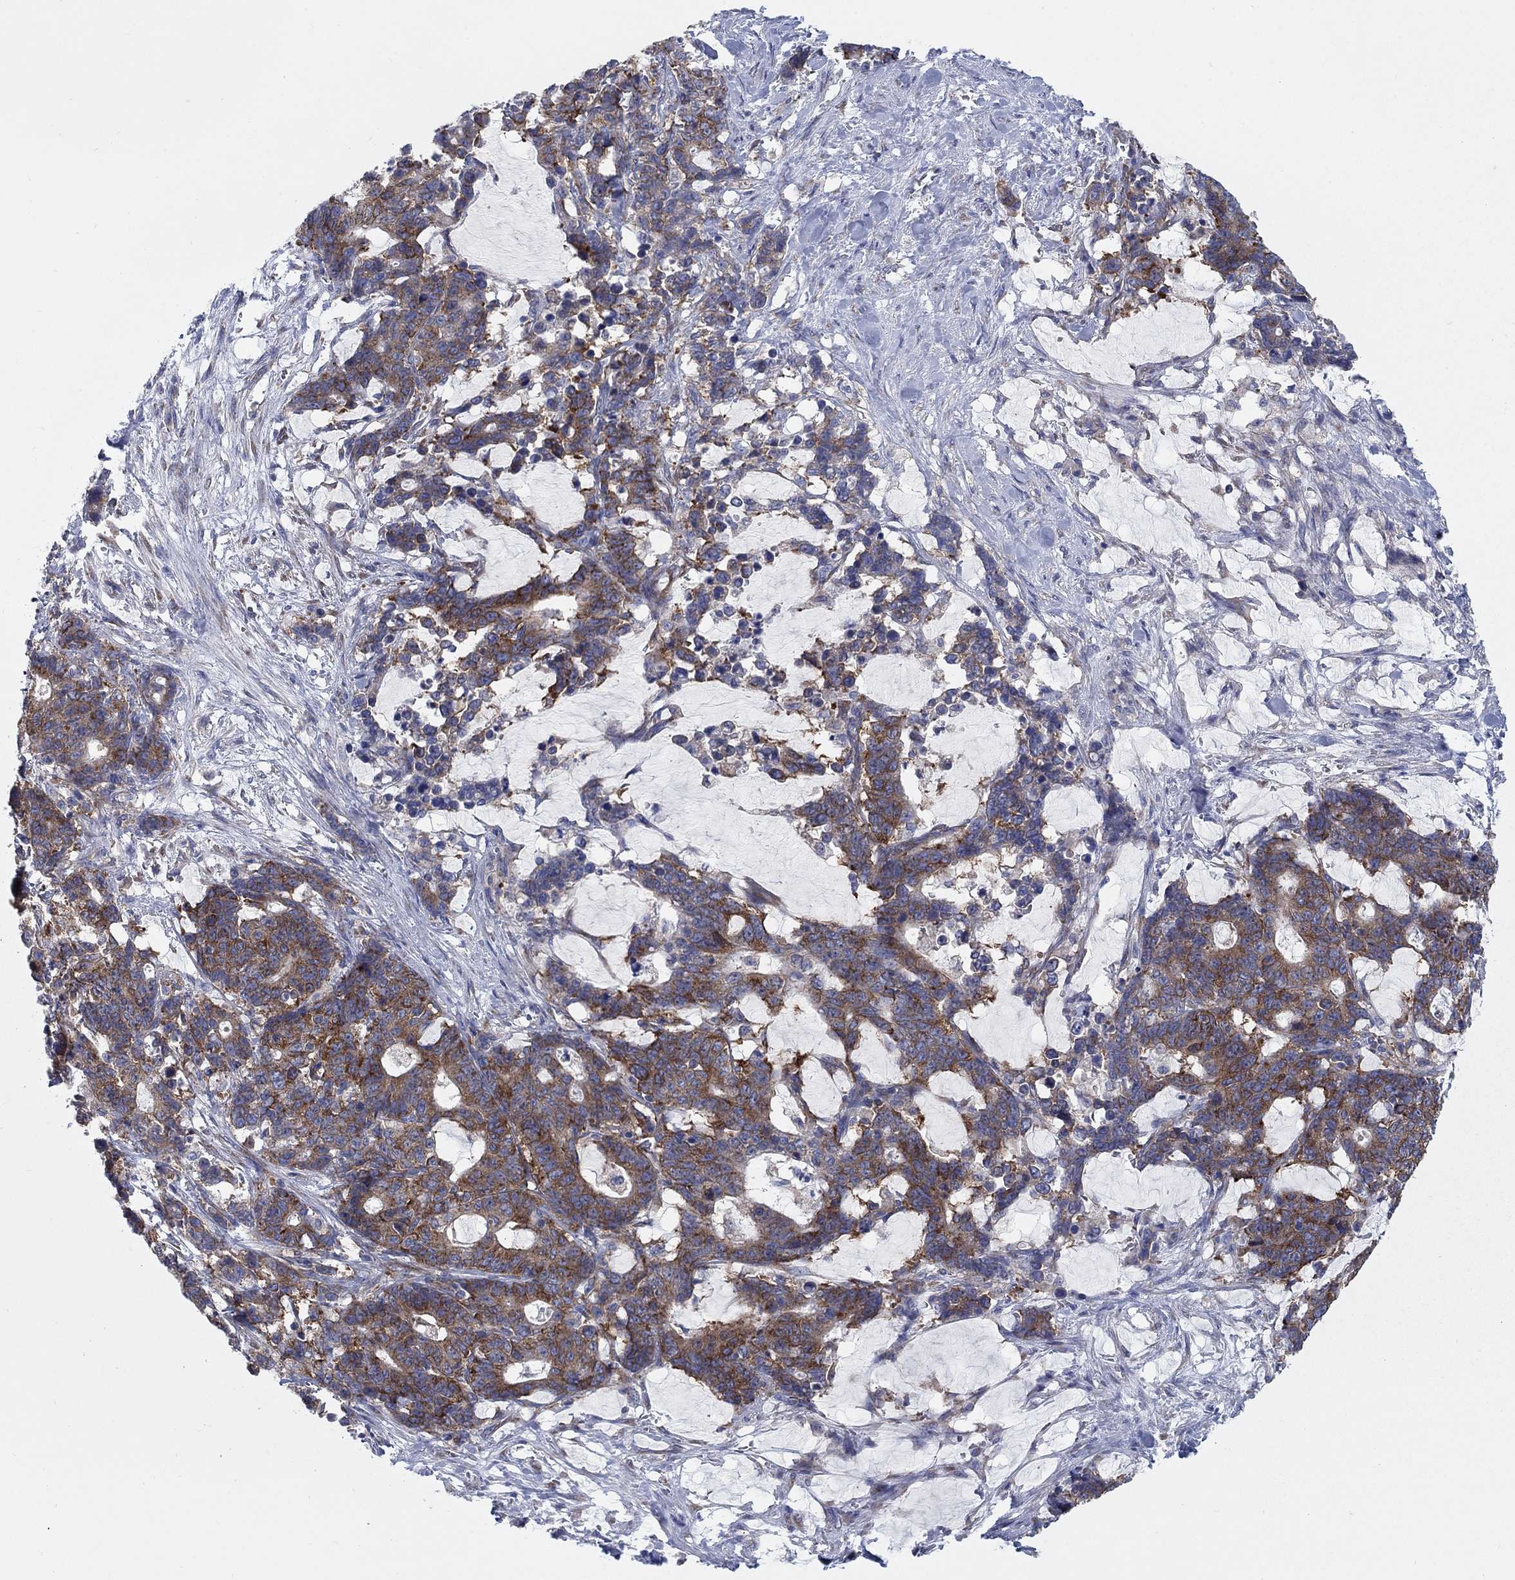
{"staining": {"intensity": "strong", "quantity": ">75%", "location": "cytoplasmic/membranous"}, "tissue": "stomach cancer", "cell_type": "Tumor cells", "image_type": "cancer", "snomed": [{"axis": "morphology", "description": "Normal tissue, NOS"}, {"axis": "morphology", "description": "Adenocarcinoma, NOS"}, {"axis": "topography", "description": "Stomach"}], "caption": "Strong cytoplasmic/membranous positivity is seen in approximately >75% of tumor cells in adenocarcinoma (stomach).", "gene": "TMEM59", "patient": {"sex": "female", "age": 64}}